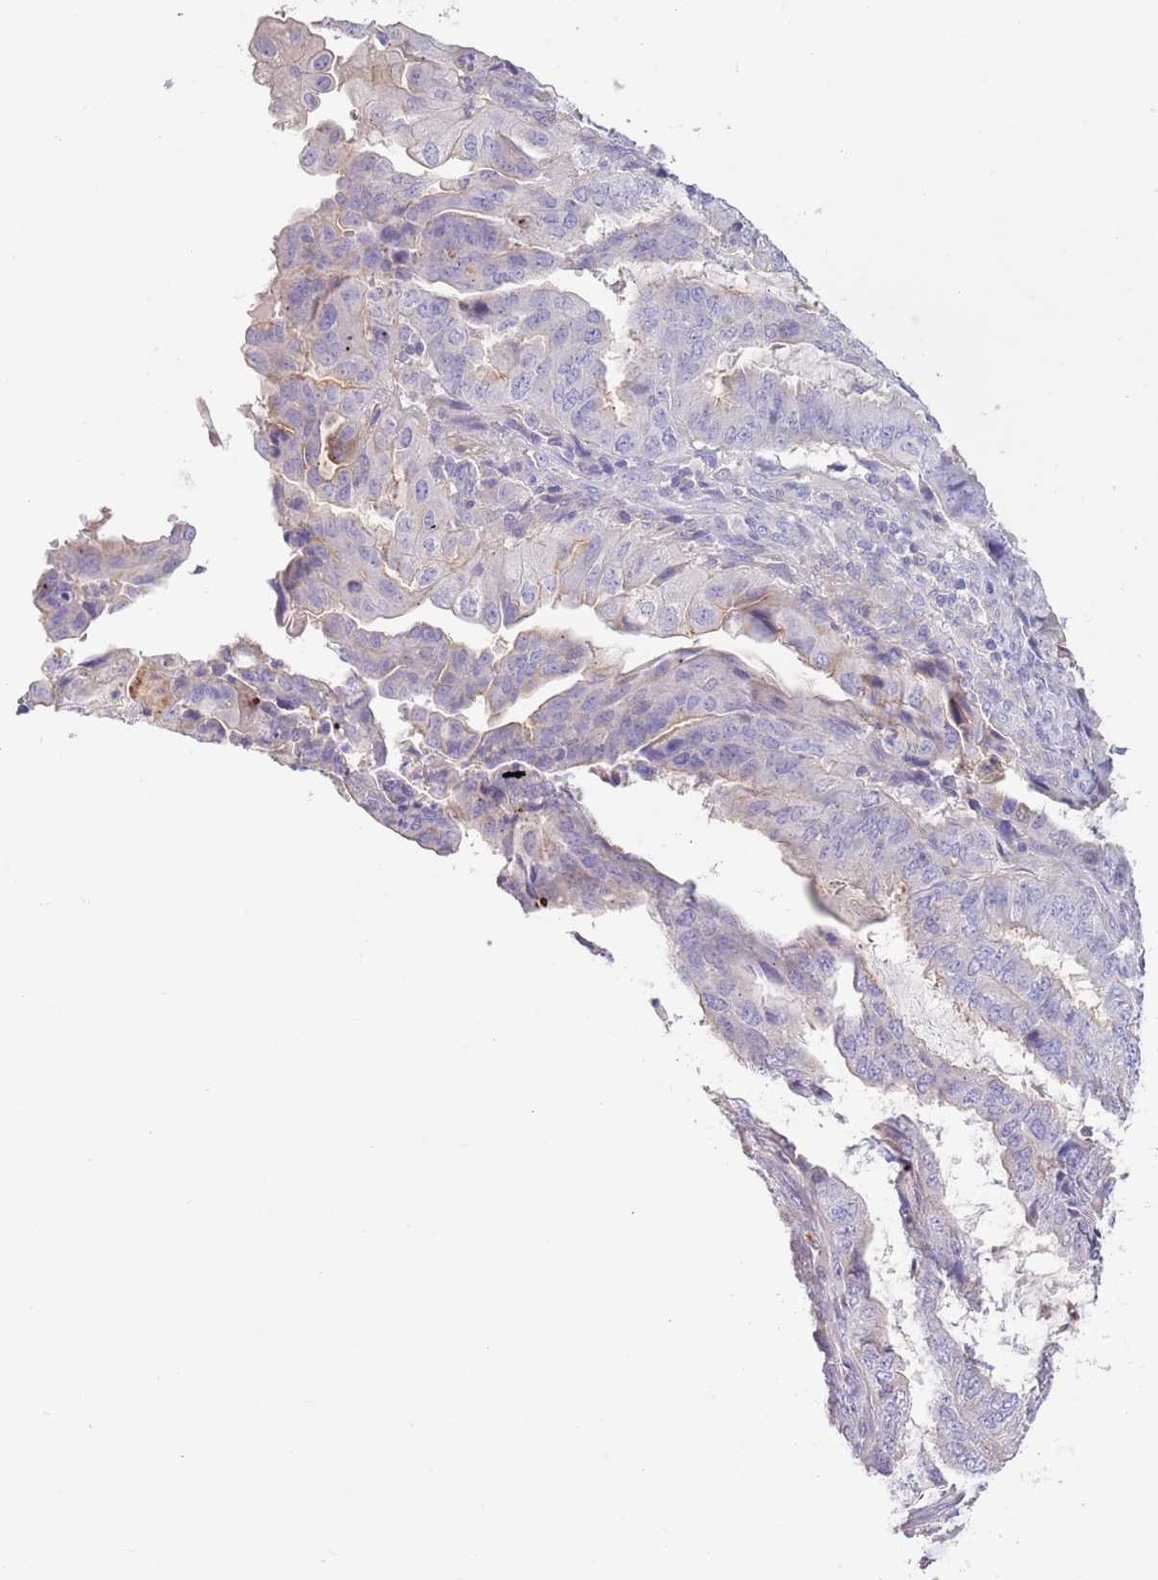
{"staining": {"intensity": "negative", "quantity": "none", "location": "none"}, "tissue": "endometrial cancer", "cell_type": "Tumor cells", "image_type": "cancer", "snomed": [{"axis": "morphology", "description": "Adenocarcinoma, NOS"}, {"axis": "topography", "description": "Endometrium"}], "caption": "There is no significant expression in tumor cells of endometrial cancer.", "gene": "SFTPA1", "patient": {"sex": "female", "age": 51}}